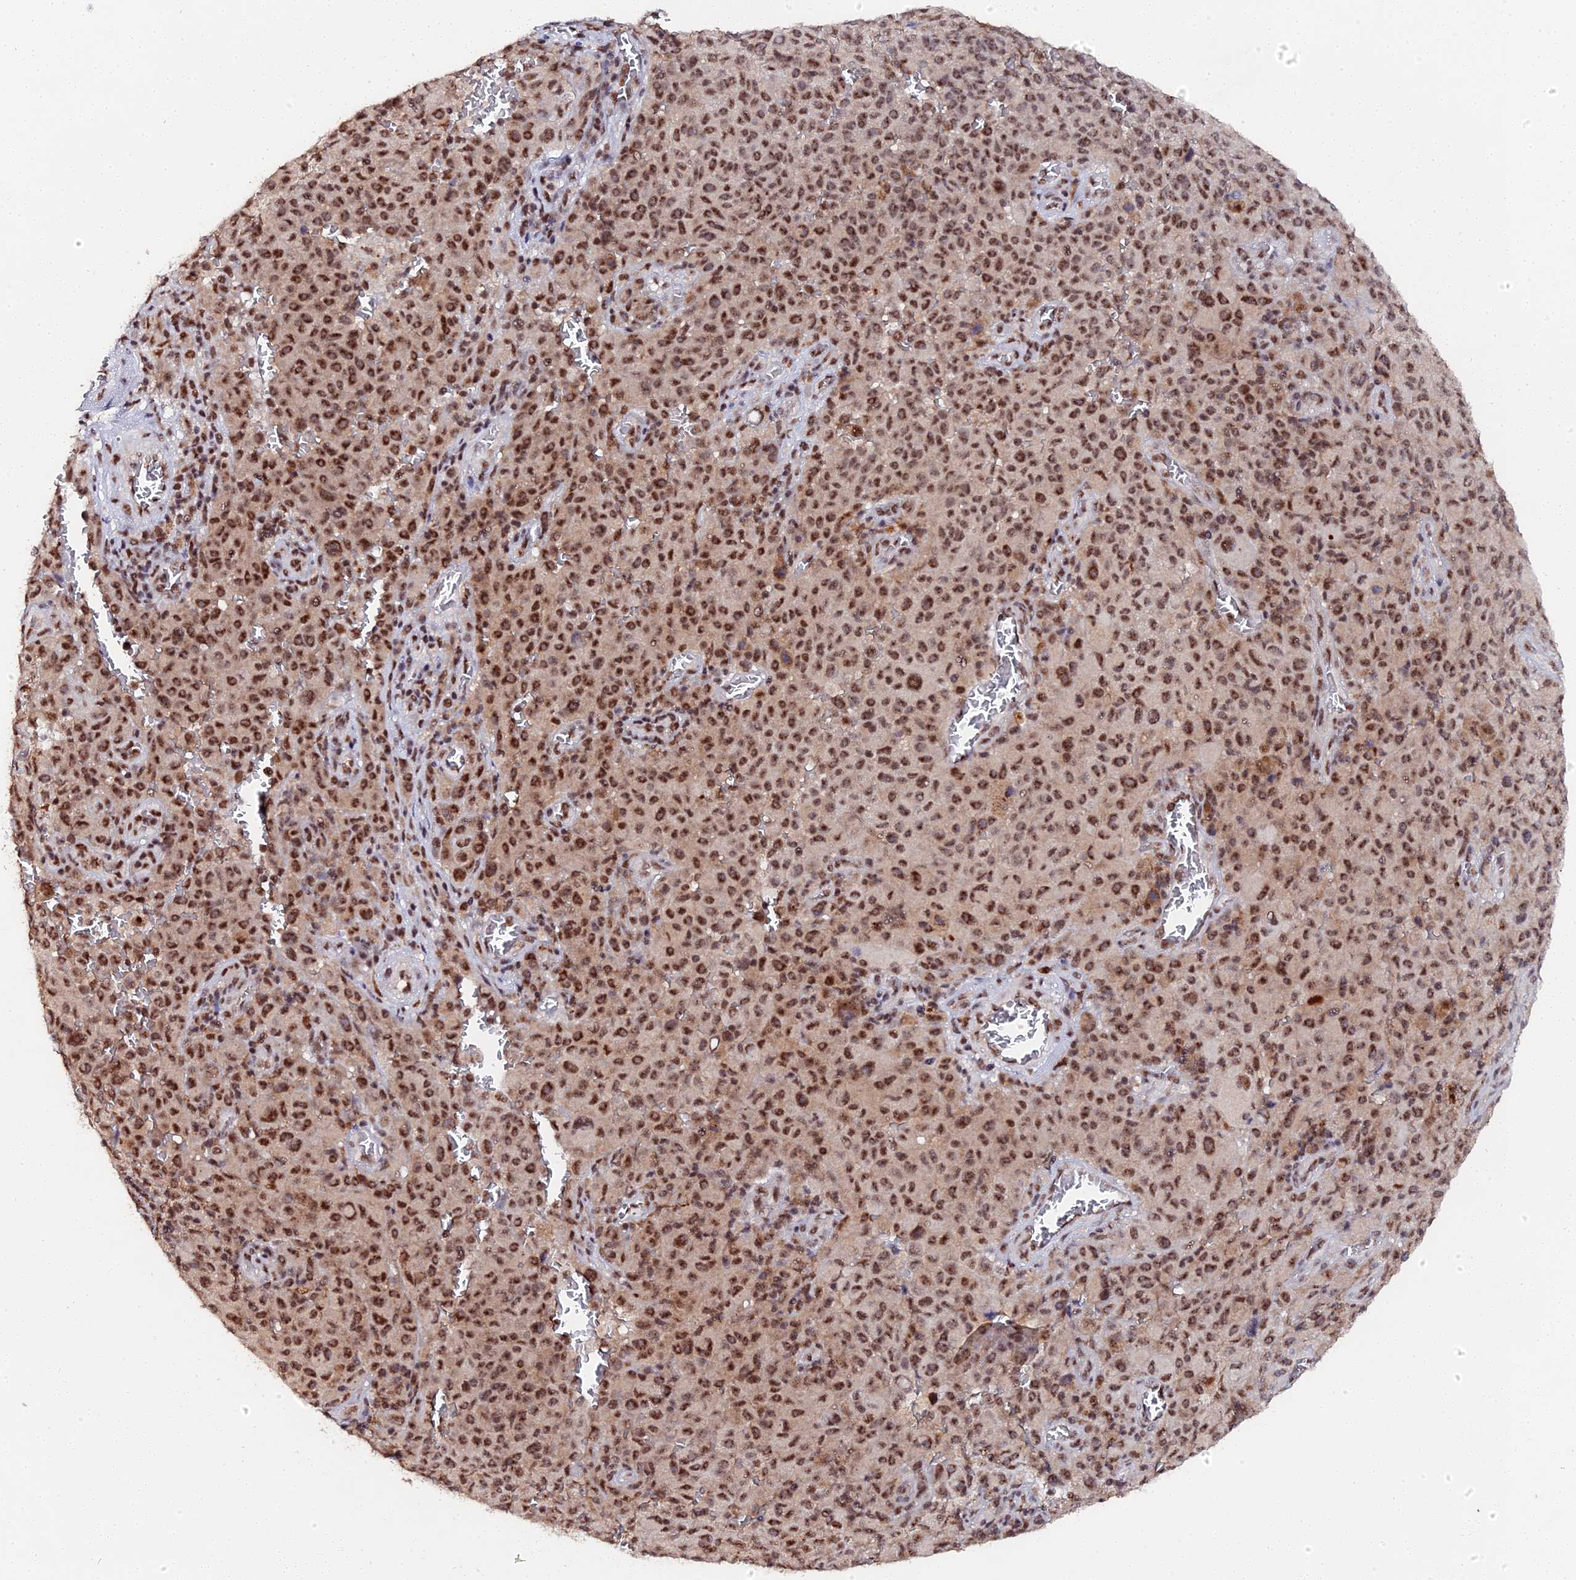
{"staining": {"intensity": "strong", "quantity": ">75%", "location": "nuclear"}, "tissue": "melanoma", "cell_type": "Tumor cells", "image_type": "cancer", "snomed": [{"axis": "morphology", "description": "Malignant melanoma, NOS"}, {"axis": "topography", "description": "Skin"}], "caption": "This is a photomicrograph of IHC staining of malignant melanoma, which shows strong staining in the nuclear of tumor cells.", "gene": "MAGOHB", "patient": {"sex": "female", "age": 82}}